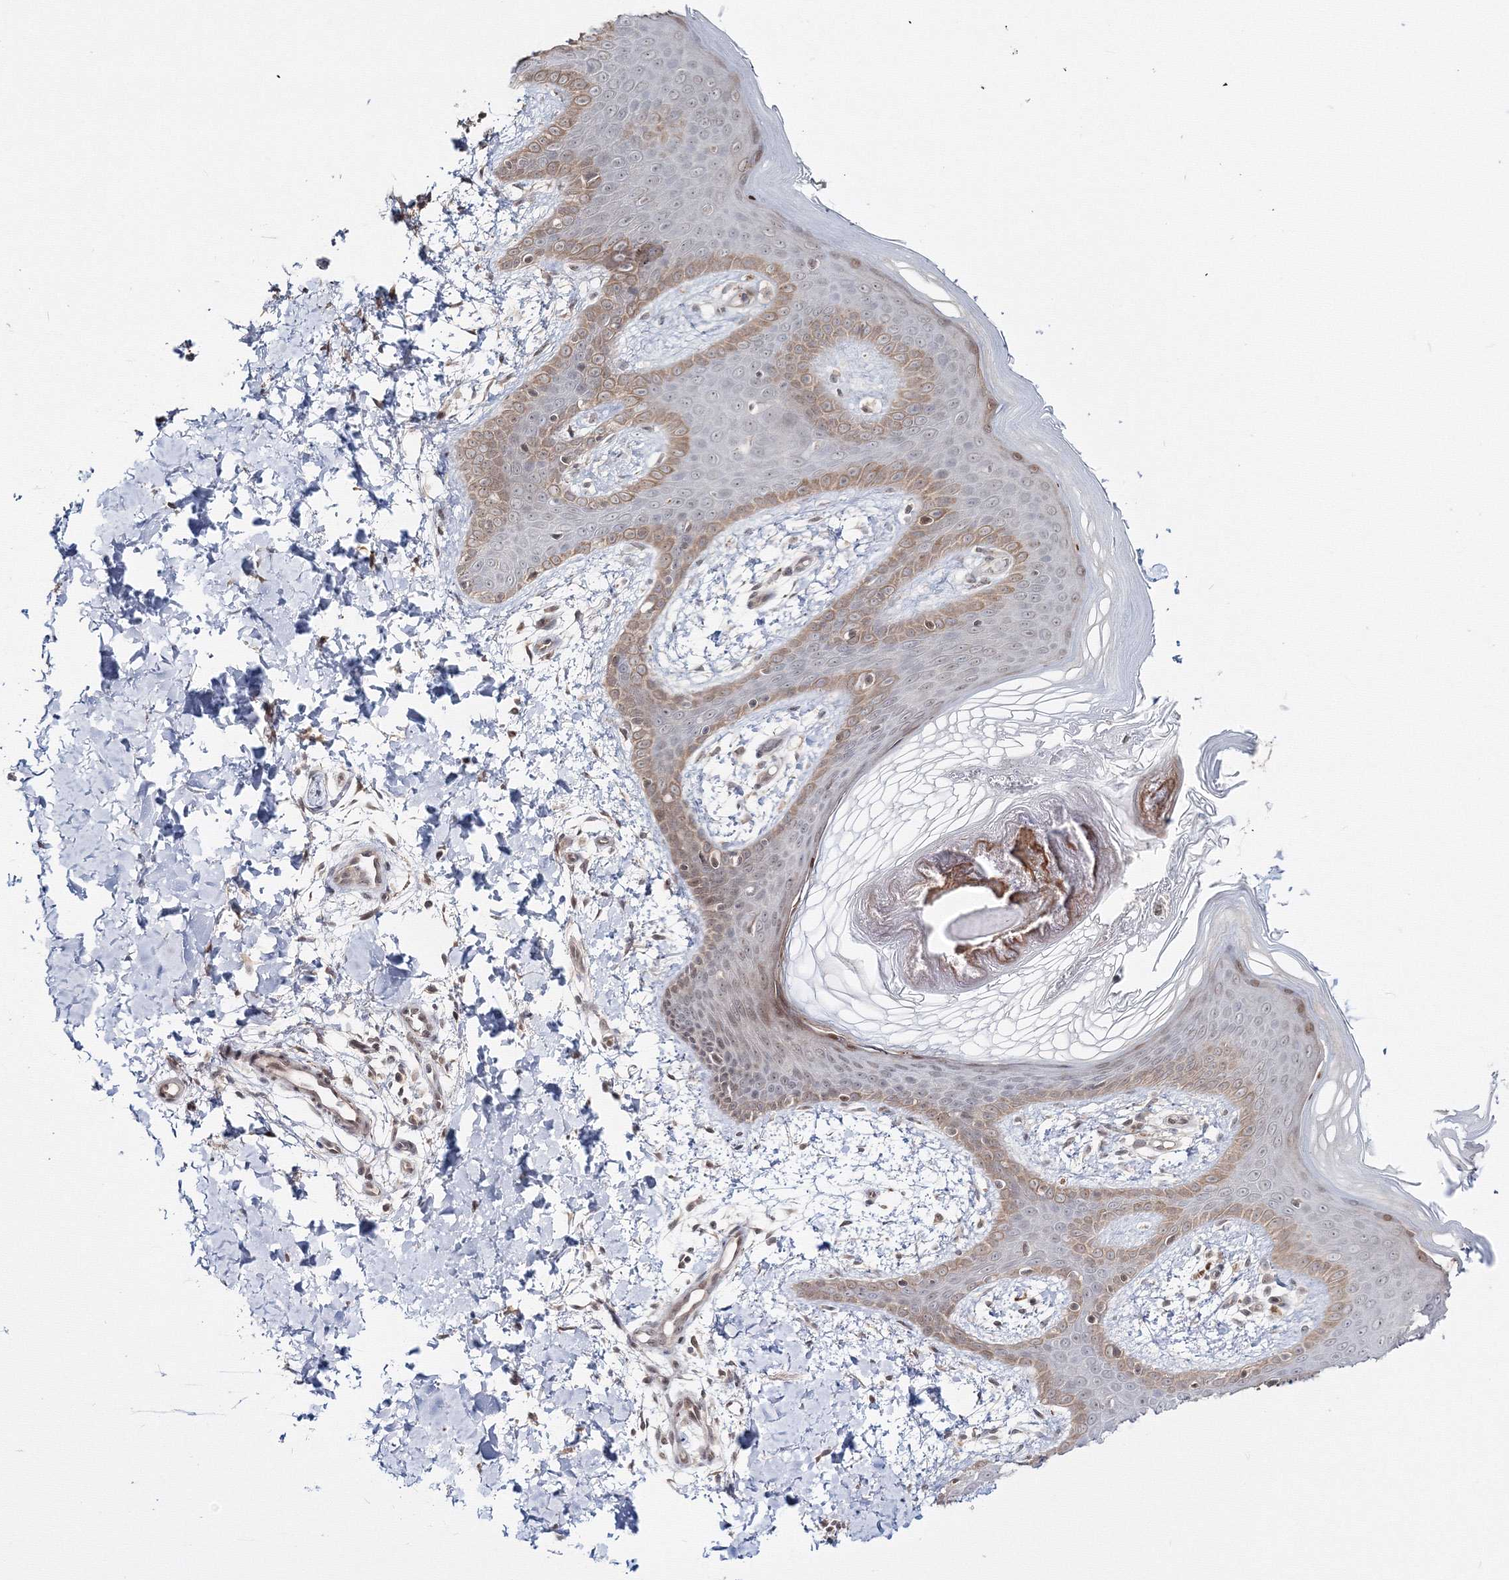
{"staining": {"intensity": "moderate", "quantity": "25%-75%", "location": "cytoplasmic/membranous"}, "tissue": "skin", "cell_type": "Fibroblasts", "image_type": "normal", "snomed": [{"axis": "morphology", "description": "Normal tissue, NOS"}, {"axis": "topography", "description": "Skin"}], "caption": "Immunohistochemical staining of unremarkable skin shows 25%-75% levels of moderate cytoplasmic/membranous protein staining in about 25%-75% of fibroblasts. (IHC, brightfield microscopy, high magnification).", "gene": "ZFAND6", "patient": {"sex": "male", "age": 36}}